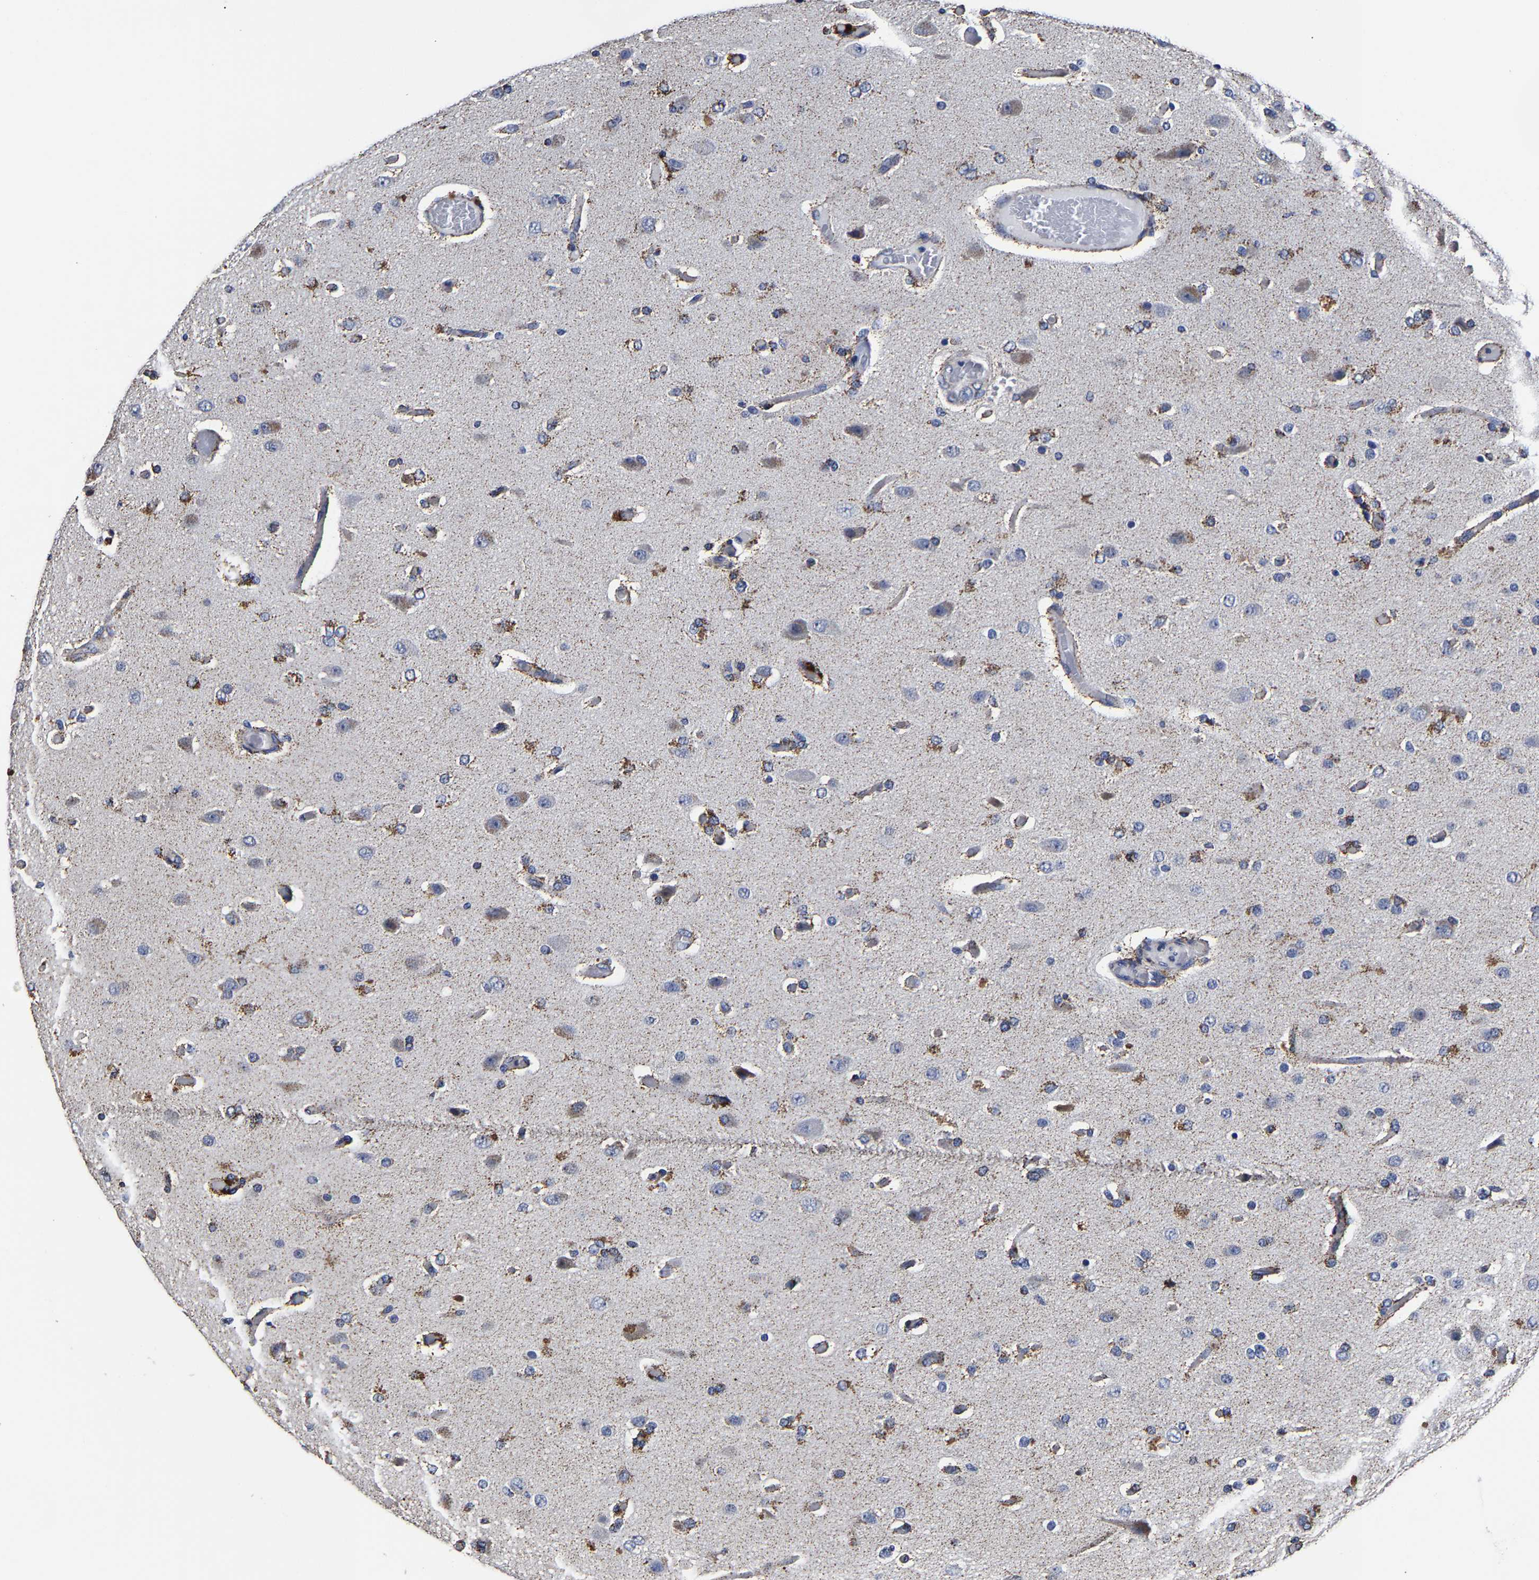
{"staining": {"intensity": "moderate", "quantity": "<25%", "location": "cytoplasmic/membranous"}, "tissue": "glioma", "cell_type": "Tumor cells", "image_type": "cancer", "snomed": [{"axis": "morphology", "description": "Normal tissue, NOS"}, {"axis": "morphology", "description": "Glioma, malignant, High grade"}, {"axis": "topography", "description": "Cerebral cortex"}], "caption": "A brown stain highlights moderate cytoplasmic/membranous expression of a protein in malignant glioma (high-grade) tumor cells. Using DAB (3,3'-diaminobenzidine) (brown) and hematoxylin (blue) stains, captured at high magnification using brightfield microscopy.", "gene": "AASS", "patient": {"sex": "male", "age": 77}}